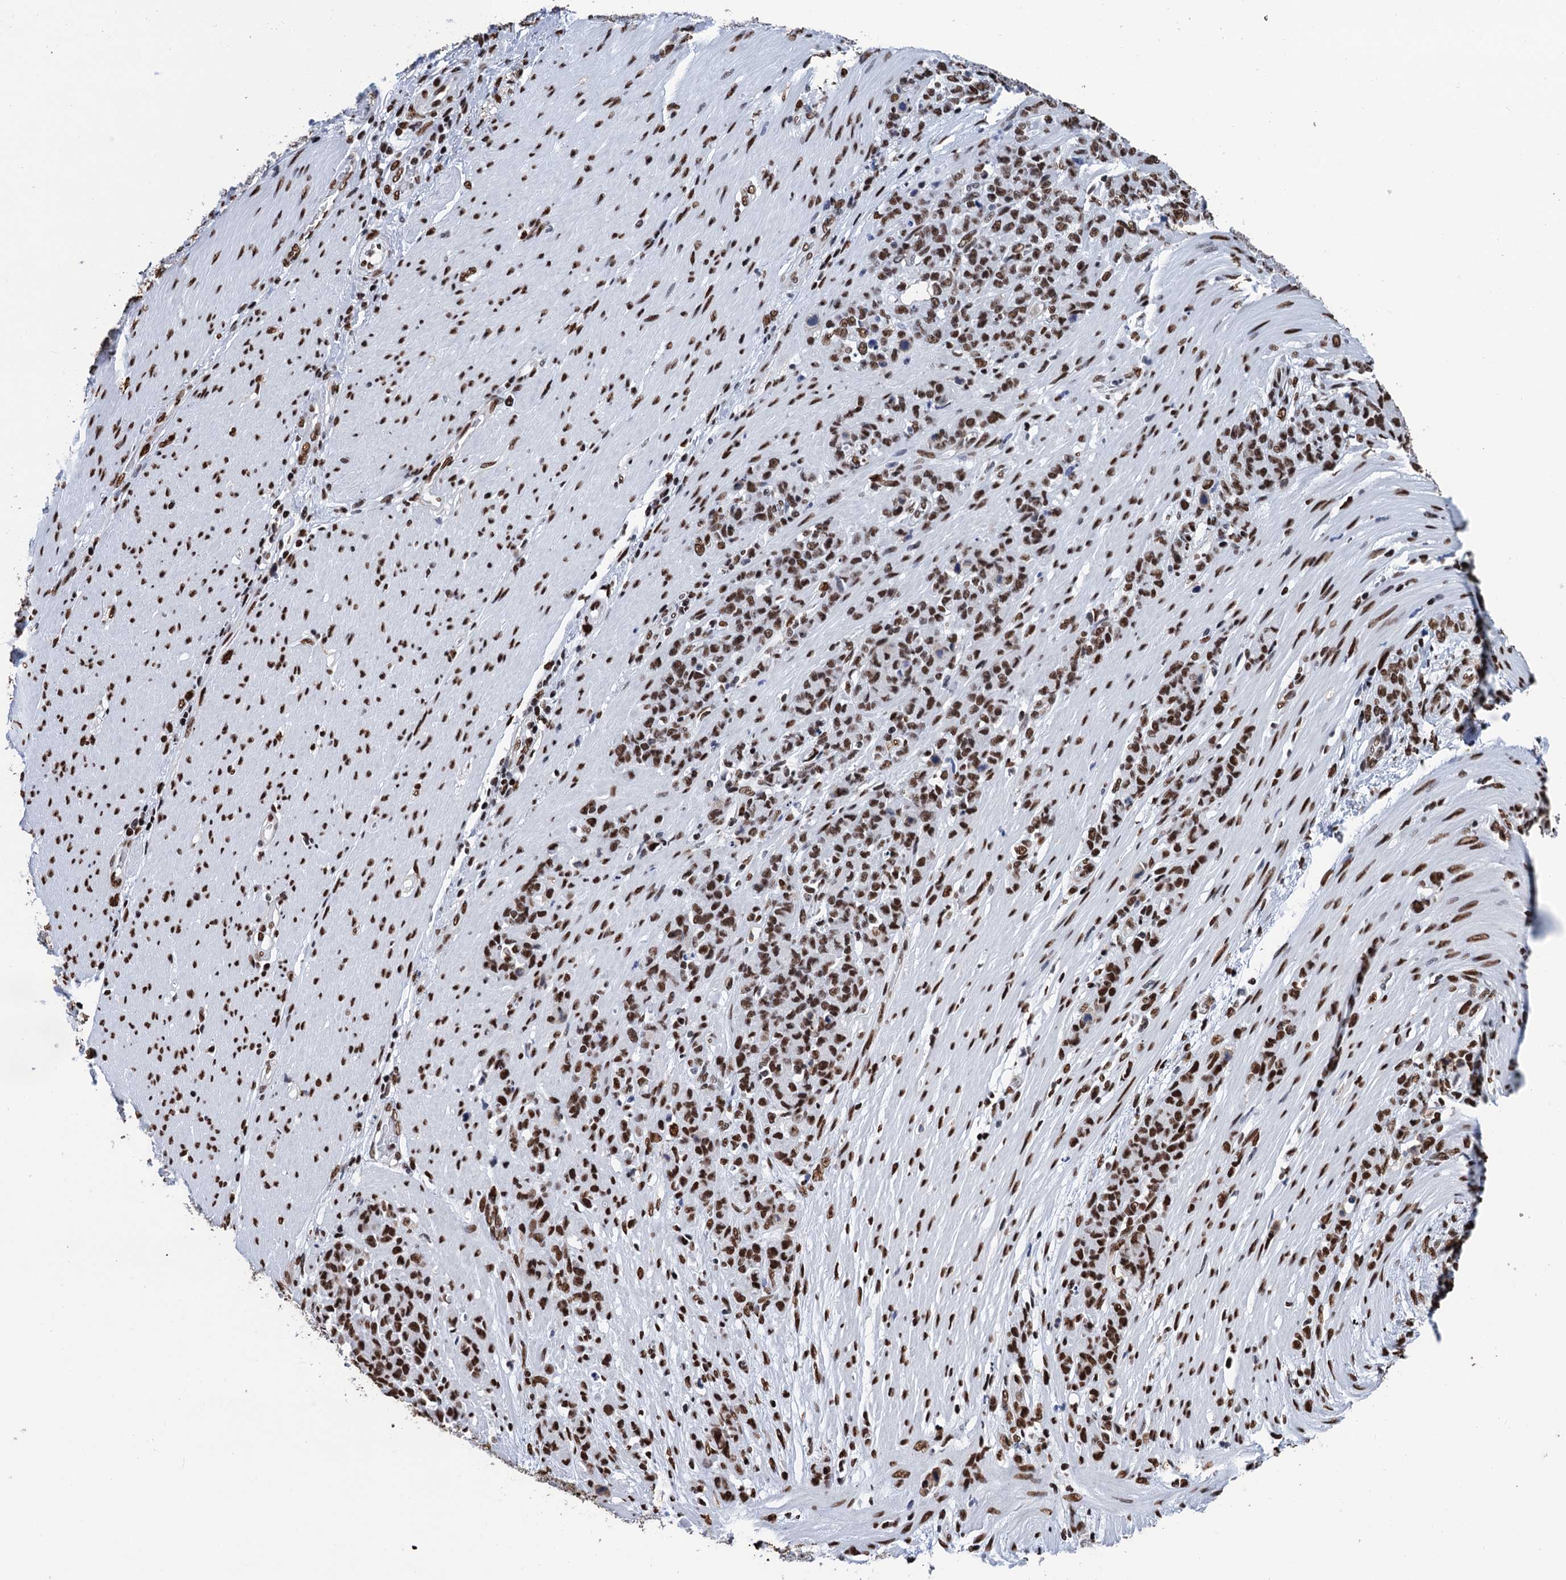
{"staining": {"intensity": "strong", "quantity": ">75%", "location": "nuclear"}, "tissue": "stomach cancer", "cell_type": "Tumor cells", "image_type": "cancer", "snomed": [{"axis": "morphology", "description": "Adenocarcinoma, NOS"}, {"axis": "topography", "description": "Stomach"}], "caption": "IHC image of stomach cancer stained for a protein (brown), which exhibits high levels of strong nuclear positivity in approximately >75% of tumor cells.", "gene": "UBA2", "patient": {"sex": "female", "age": 79}}